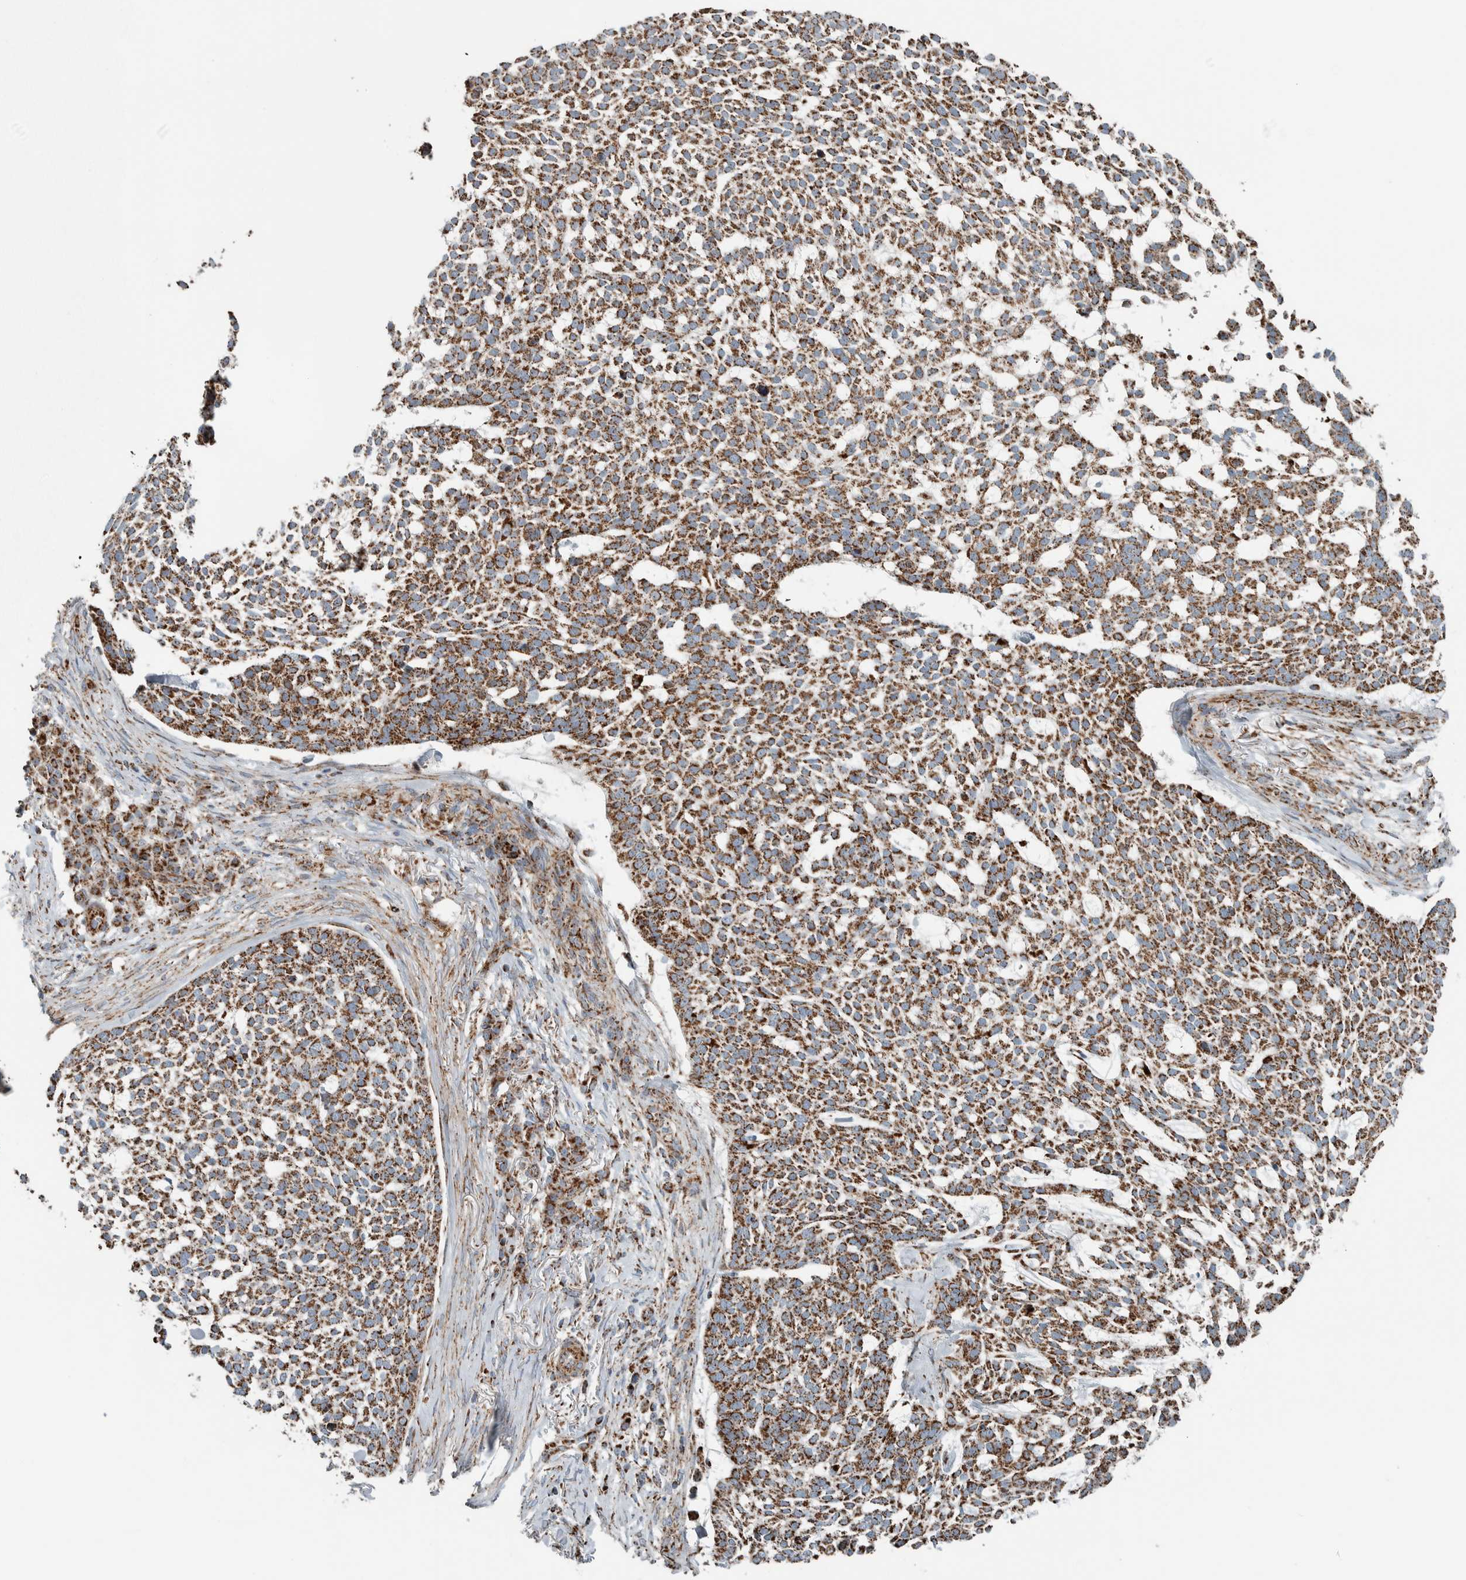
{"staining": {"intensity": "moderate", "quantity": ">75%", "location": "cytoplasmic/membranous"}, "tissue": "skin cancer", "cell_type": "Tumor cells", "image_type": "cancer", "snomed": [{"axis": "morphology", "description": "Basal cell carcinoma"}, {"axis": "topography", "description": "Skin"}], "caption": "About >75% of tumor cells in human skin basal cell carcinoma show moderate cytoplasmic/membranous protein positivity as visualized by brown immunohistochemical staining.", "gene": "CNTROB", "patient": {"sex": "female", "age": 64}}